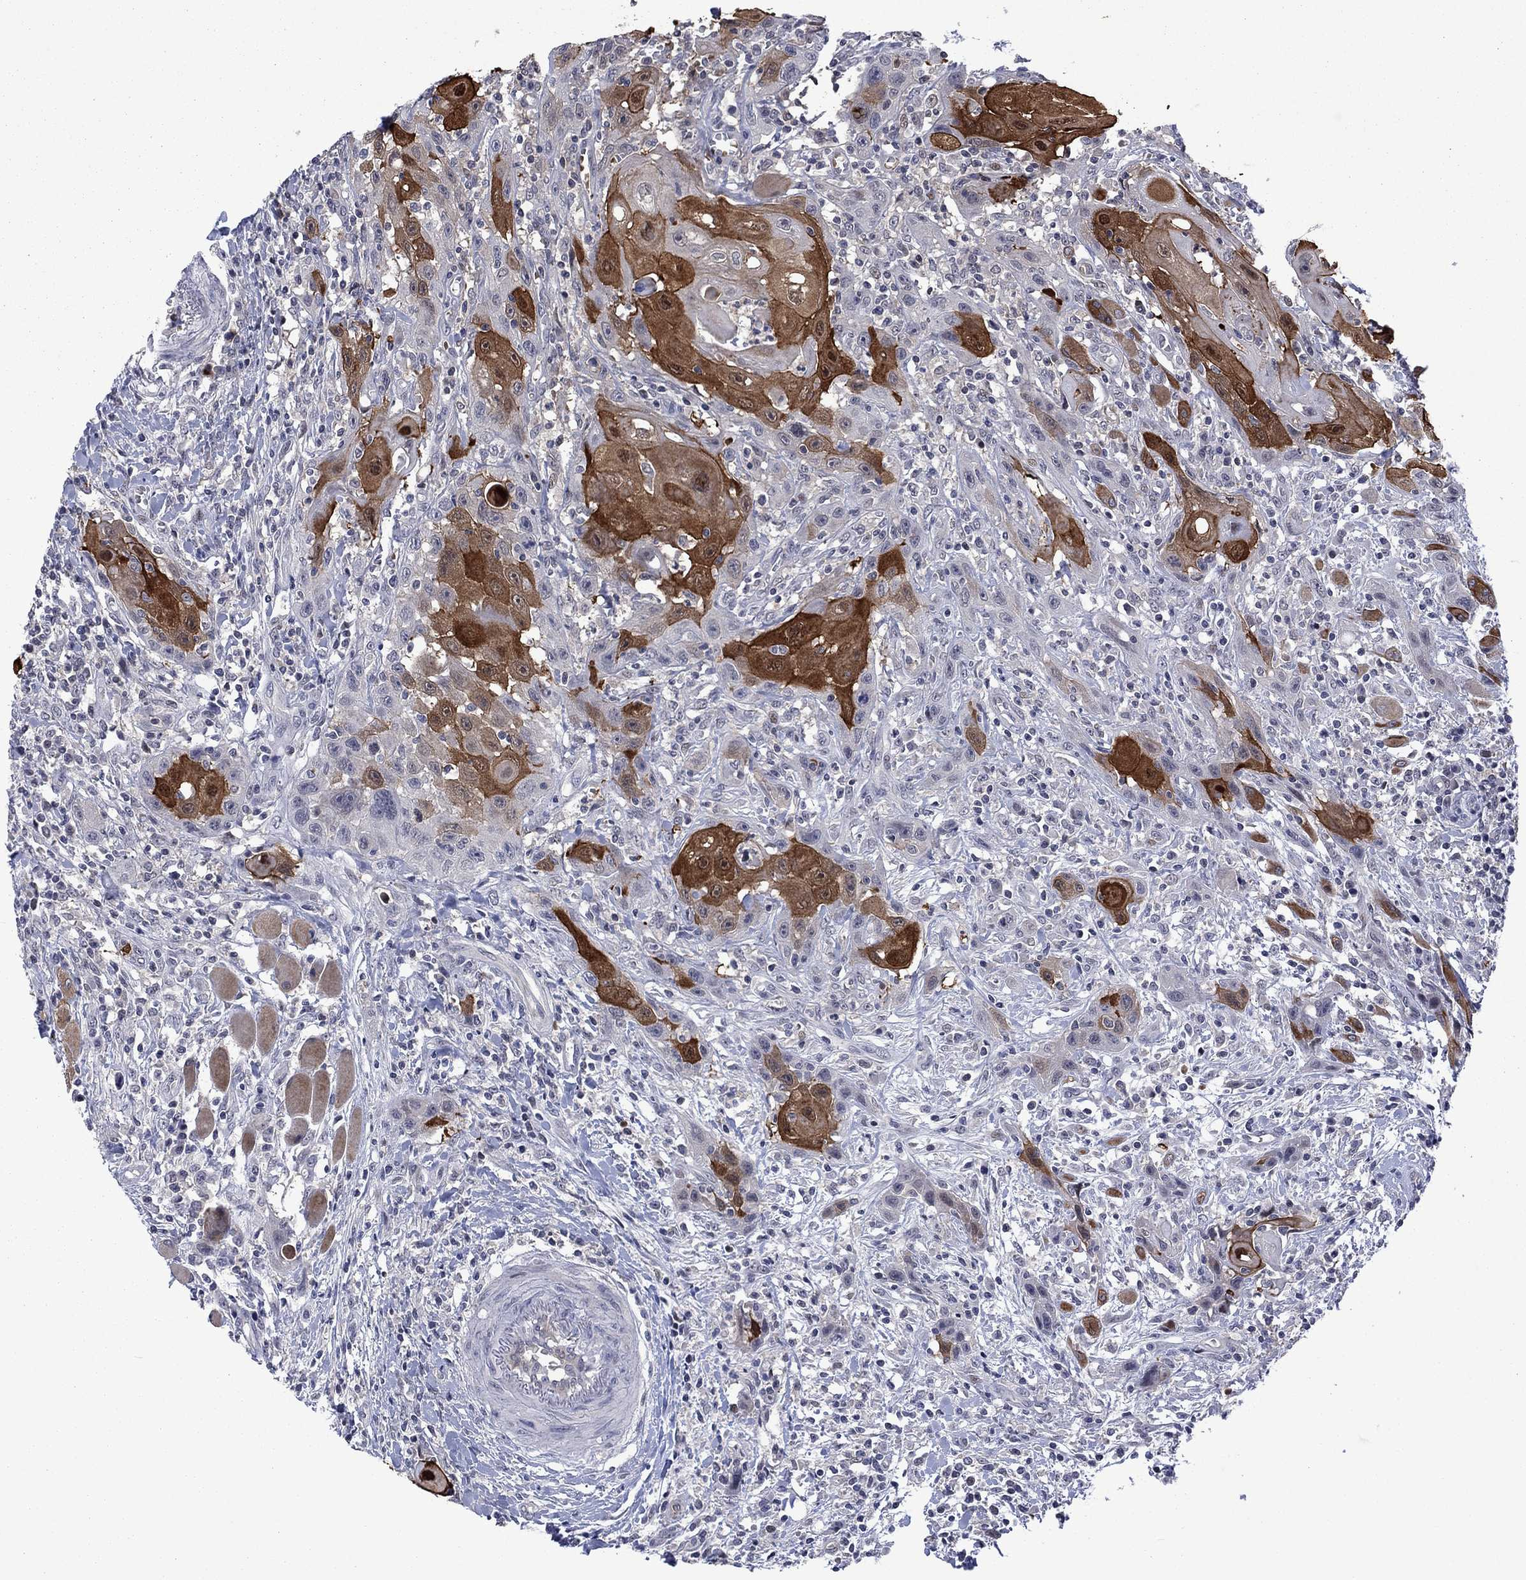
{"staining": {"intensity": "strong", "quantity": "25%-75%", "location": "cytoplasmic/membranous"}, "tissue": "head and neck cancer", "cell_type": "Tumor cells", "image_type": "cancer", "snomed": [{"axis": "morphology", "description": "Normal tissue, NOS"}, {"axis": "morphology", "description": "Squamous cell carcinoma, NOS"}, {"axis": "topography", "description": "Oral tissue"}, {"axis": "topography", "description": "Head-Neck"}], "caption": "Human head and neck cancer (squamous cell carcinoma) stained for a protein (brown) reveals strong cytoplasmic/membranous positive expression in about 25%-75% of tumor cells.", "gene": "AGL", "patient": {"sex": "male", "age": 71}}